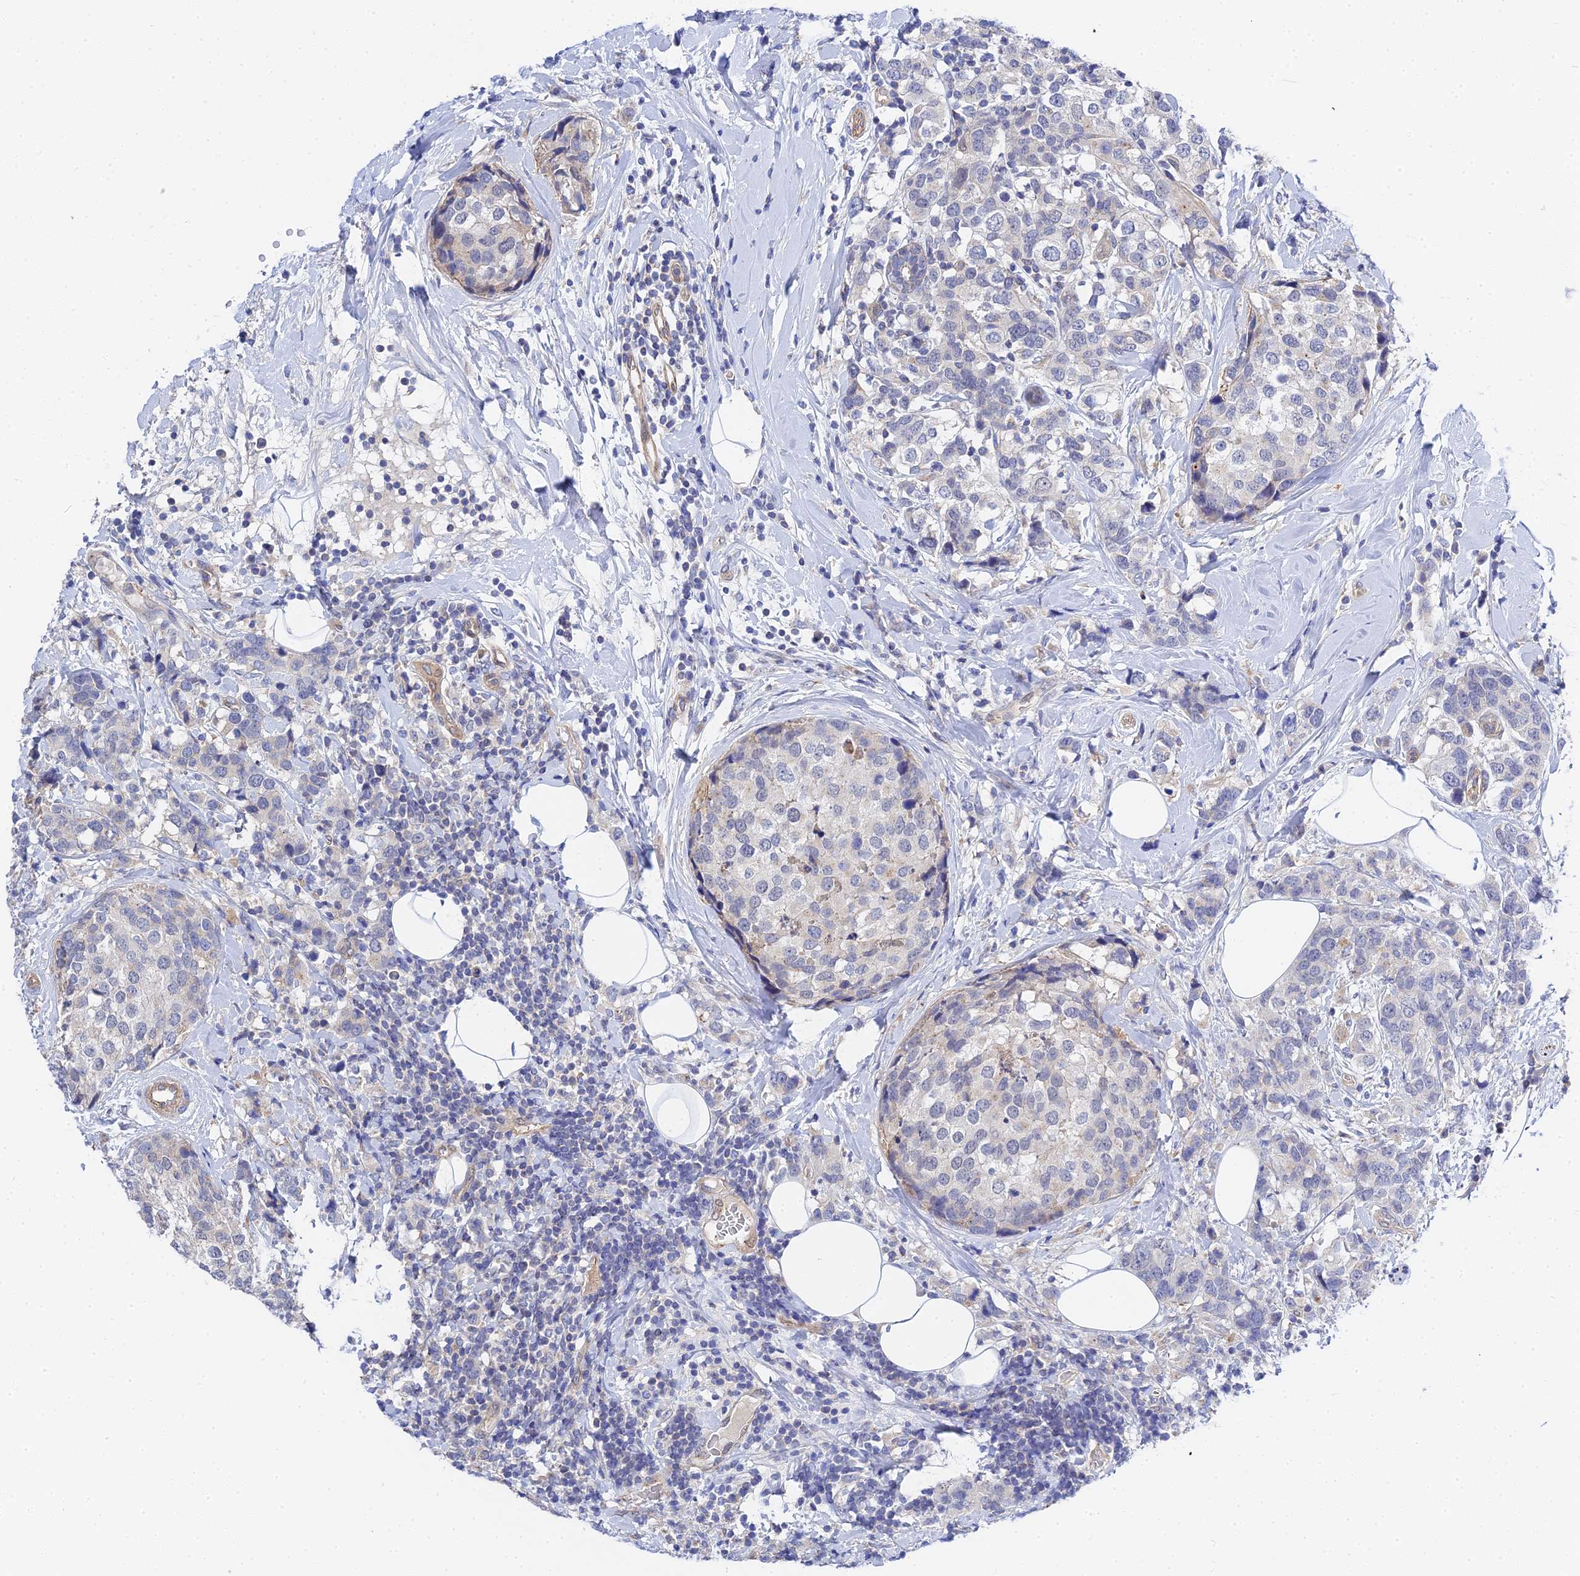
{"staining": {"intensity": "negative", "quantity": "none", "location": "none"}, "tissue": "breast cancer", "cell_type": "Tumor cells", "image_type": "cancer", "snomed": [{"axis": "morphology", "description": "Lobular carcinoma"}, {"axis": "topography", "description": "Breast"}], "caption": "Immunohistochemical staining of human breast lobular carcinoma displays no significant staining in tumor cells.", "gene": "APOBEC3H", "patient": {"sex": "female", "age": 59}}